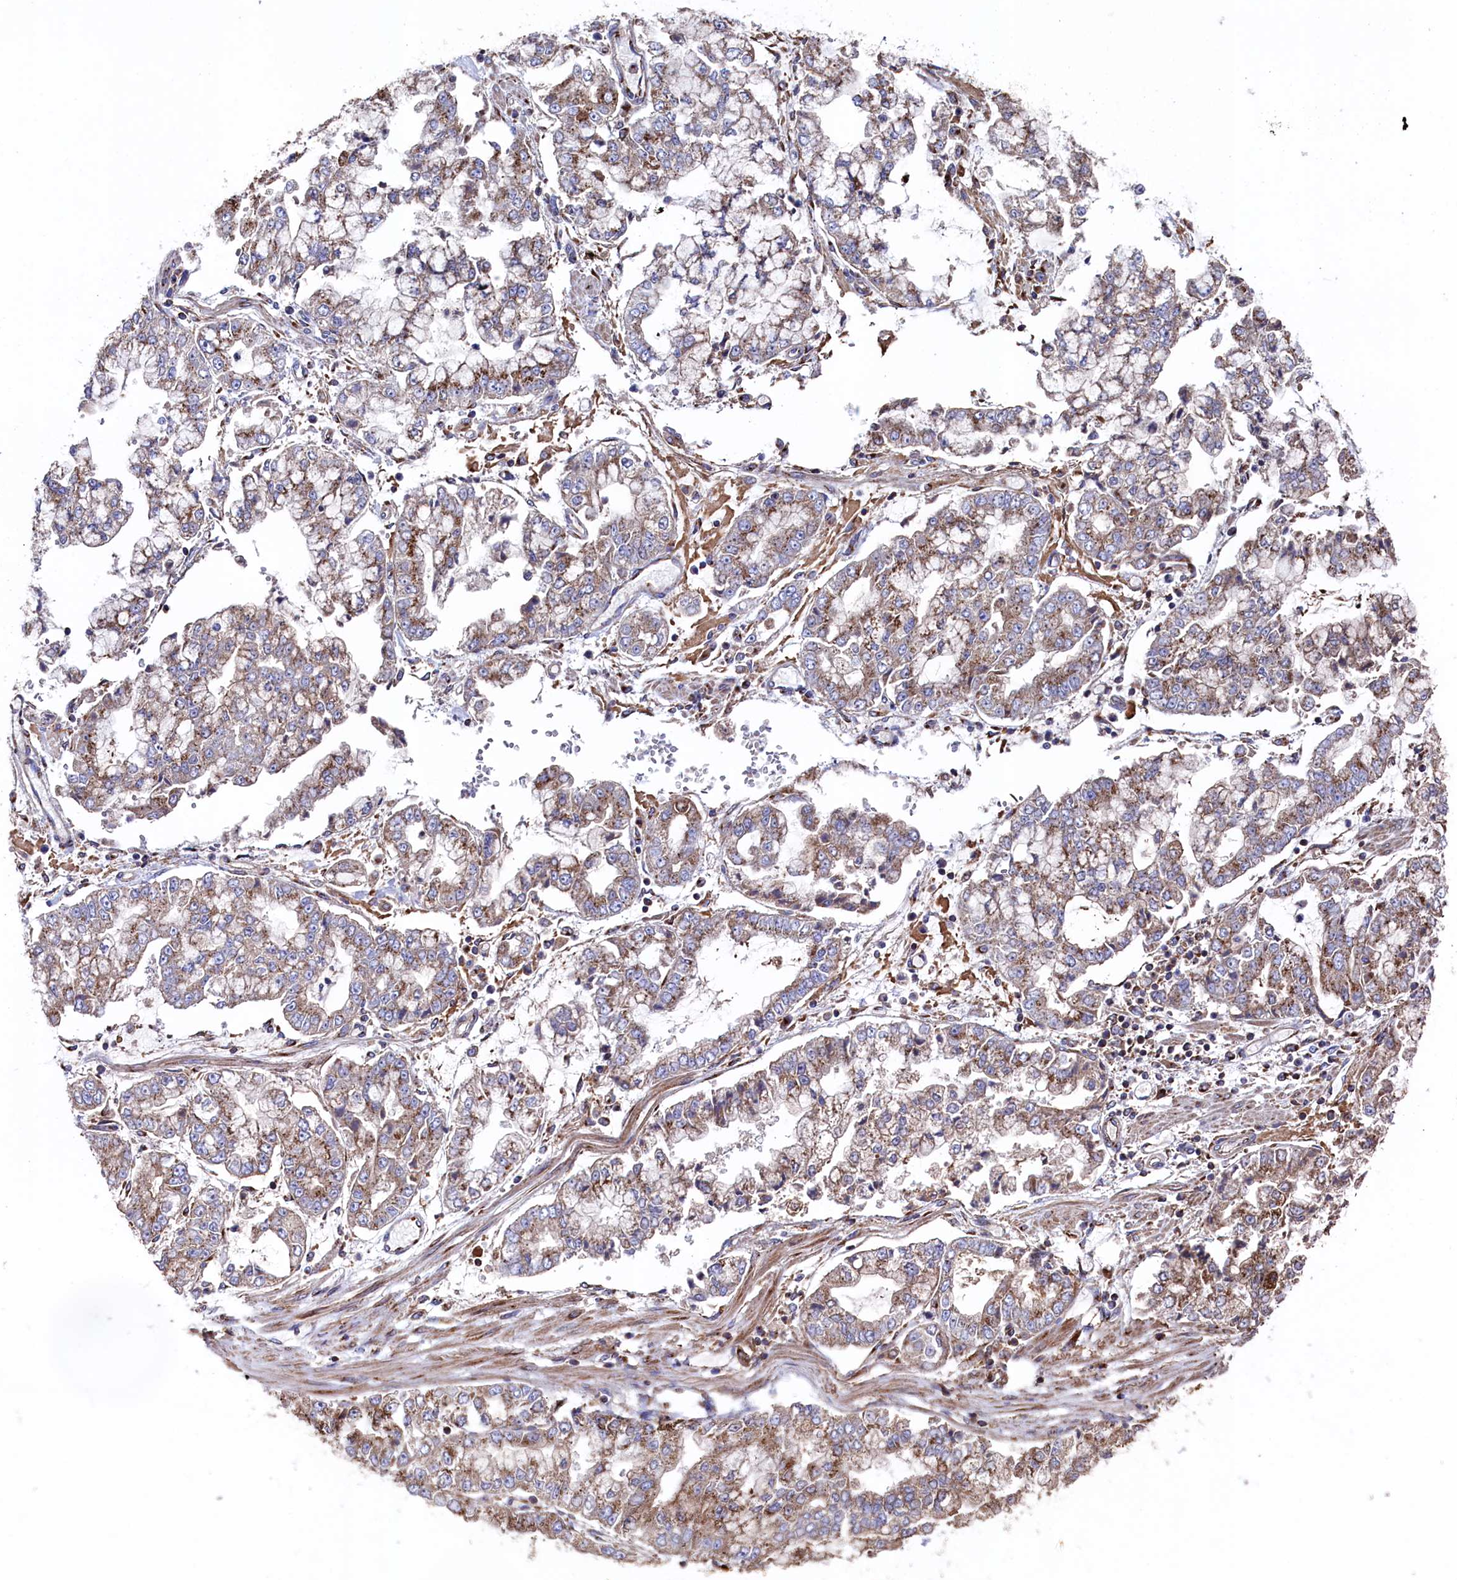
{"staining": {"intensity": "weak", "quantity": ">75%", "location": "cytoplasmic/membranous"}, "tissue": "stomach cancer", "cell_type": "Tumor cells", "image_type": "cancer", "snomed": [{"axis": "morphology", "description": "Adenocarcinoma, NOS"}, {"axis": "topography", "description": "Stomach"}], "caption": "An image showing weak cytoplasmic/membranous staining in about >75% of tumor cells in stomach cancer (adenocarcinoma), as visualized by brown immunohistochemical staining.", "gene": "PRRC1", "patient": {"sex": "male", "age": 76}}